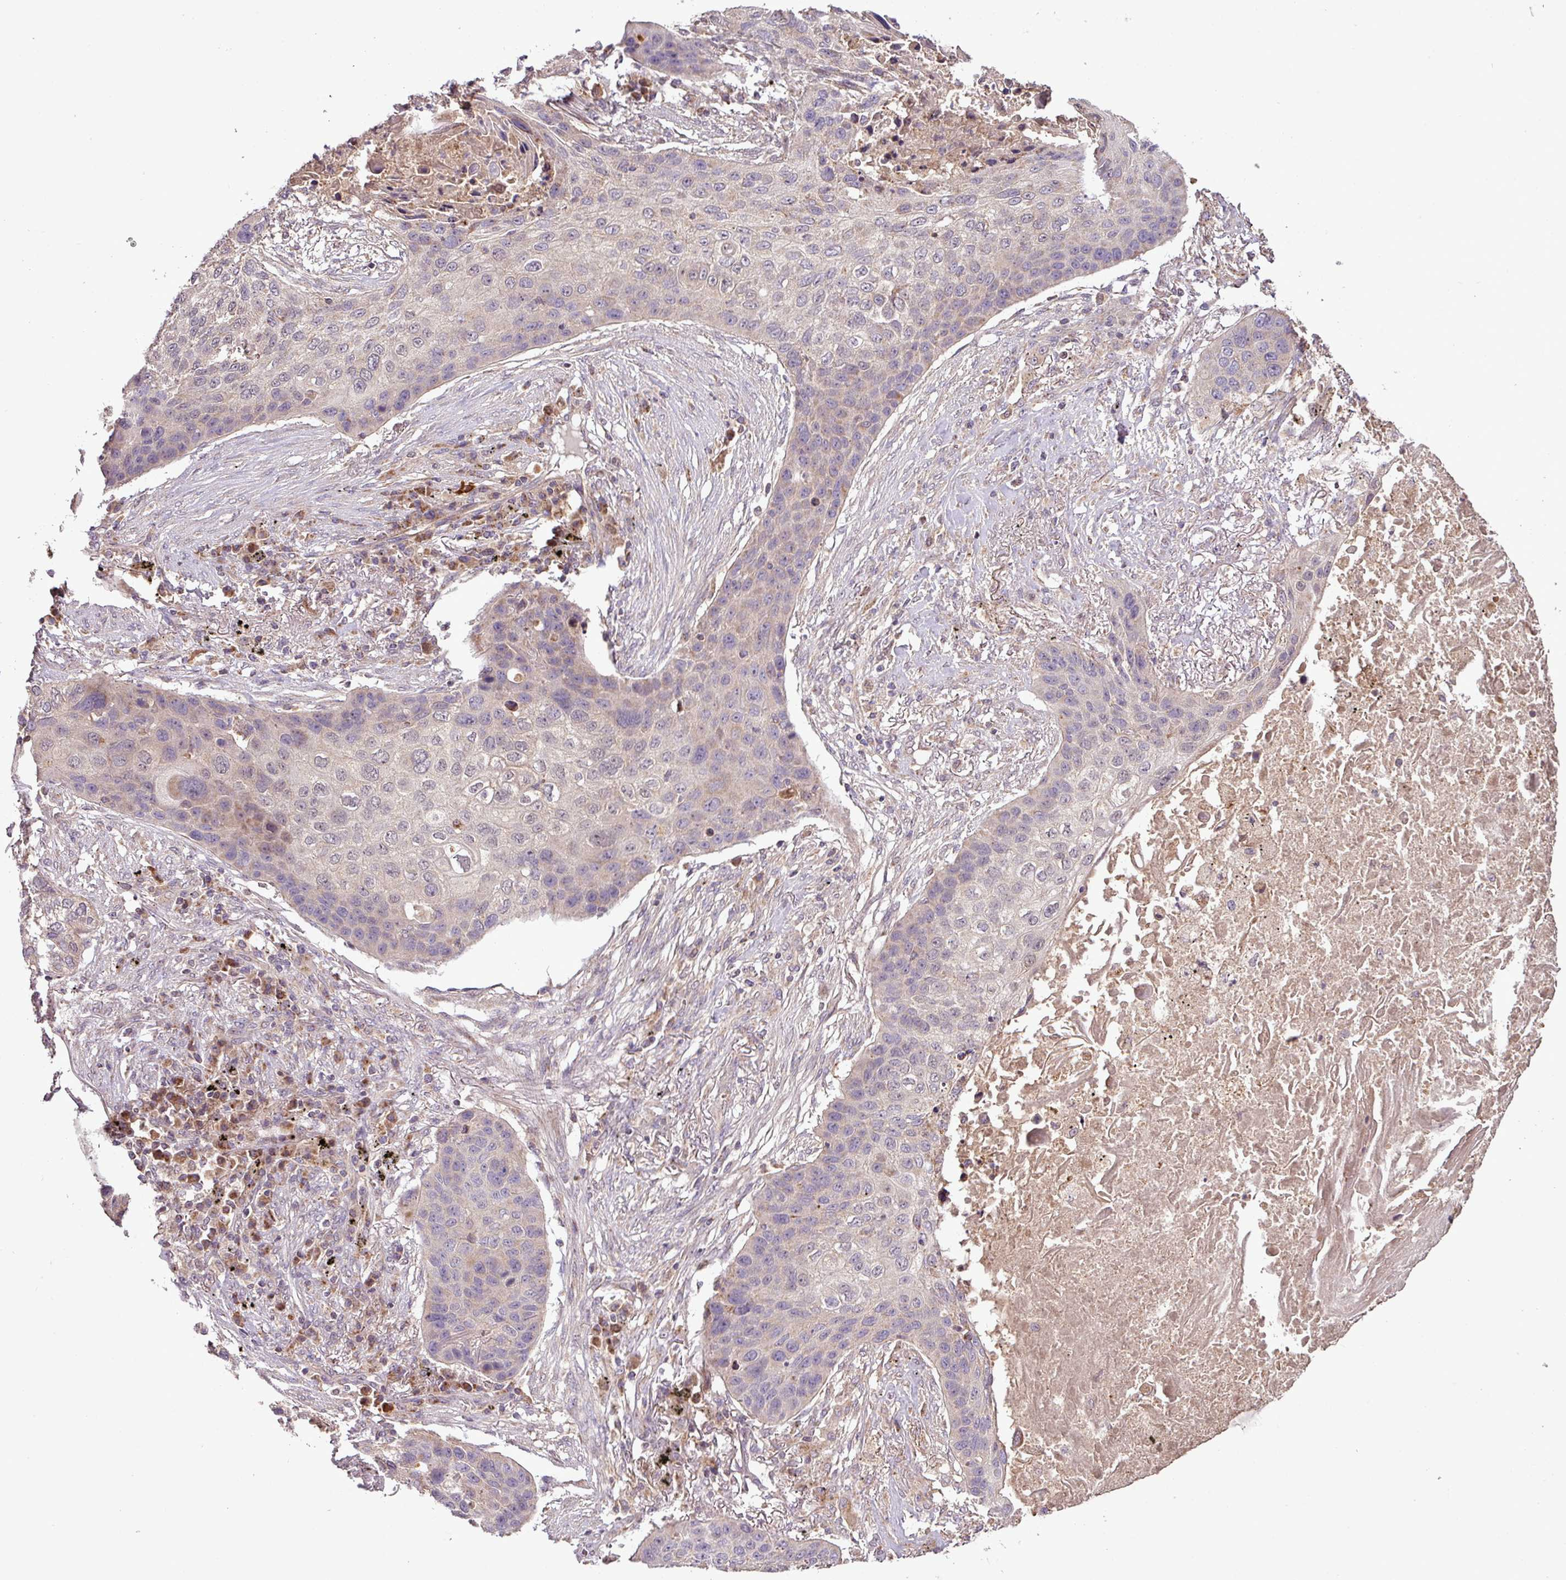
{"staining": {"intensity": "negative", "quantity": "none", "location": "none"}, "tissue": "lung cancer", "cell_type": "Tumor cells", "image_type": "cancer", "snomed": [{"axis": "morphology", "description": "Squamous cell carcinoma, NOS"}, {"axis": "topography", "description": "Lung"}], "caption": "IHC histopathology image of human lung cancer (squamous cell carcinoma) stained for a protein (brown), which exhibits no expression in tumor cells. (Brightfield microscopy of DAB (3,3'-diaminobenzidine) immunohistochemistry at high magnification).", "gene": "YPEL3", "patient": {"sex": "female", "age": 63}}